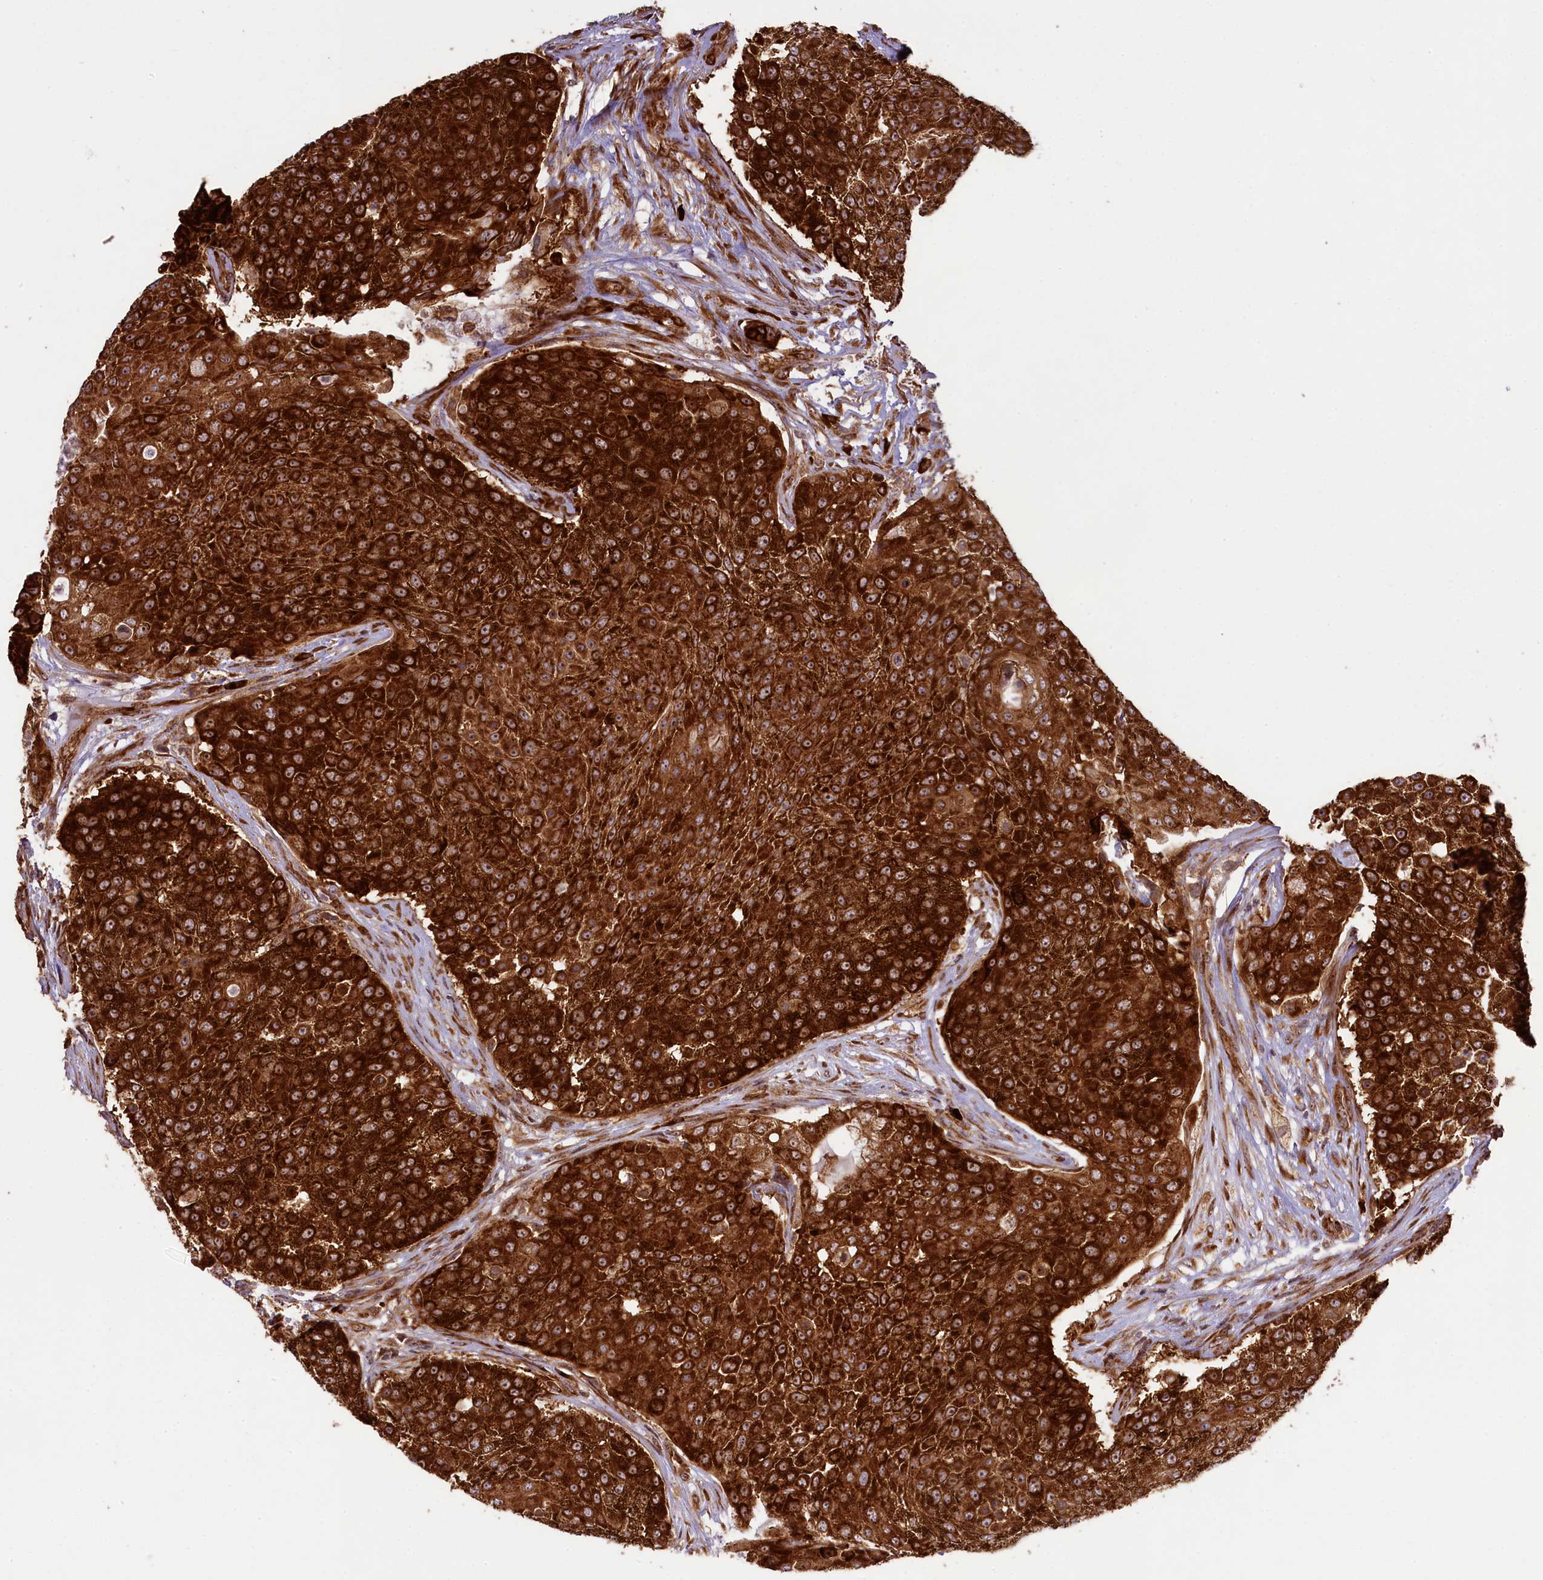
{"staining": {"intensity": "strong", "quantity": ">75%", "location": "cytoplasmic/membranous,nuclear"}, "tissue": "urothelial cancer", "cell_type": "Tumor cells", "image_type": "cancer", "snomed": [{"axis": "morphology", "description": "Urothelial carcinoma, High grade"}, {"axis": "topography", "description": "Urinary bladder"}], "caption": "Immunohistochemistry (DAB (3,3'-diaminobenzidine)) staining of human urothelial cancer shows strong cytoplasmic/membranous and nuclear protein positivity in approximately >75% of tumor cells.", "gene": "LARP4", "patient": {"sex": "female", "age": 63}}